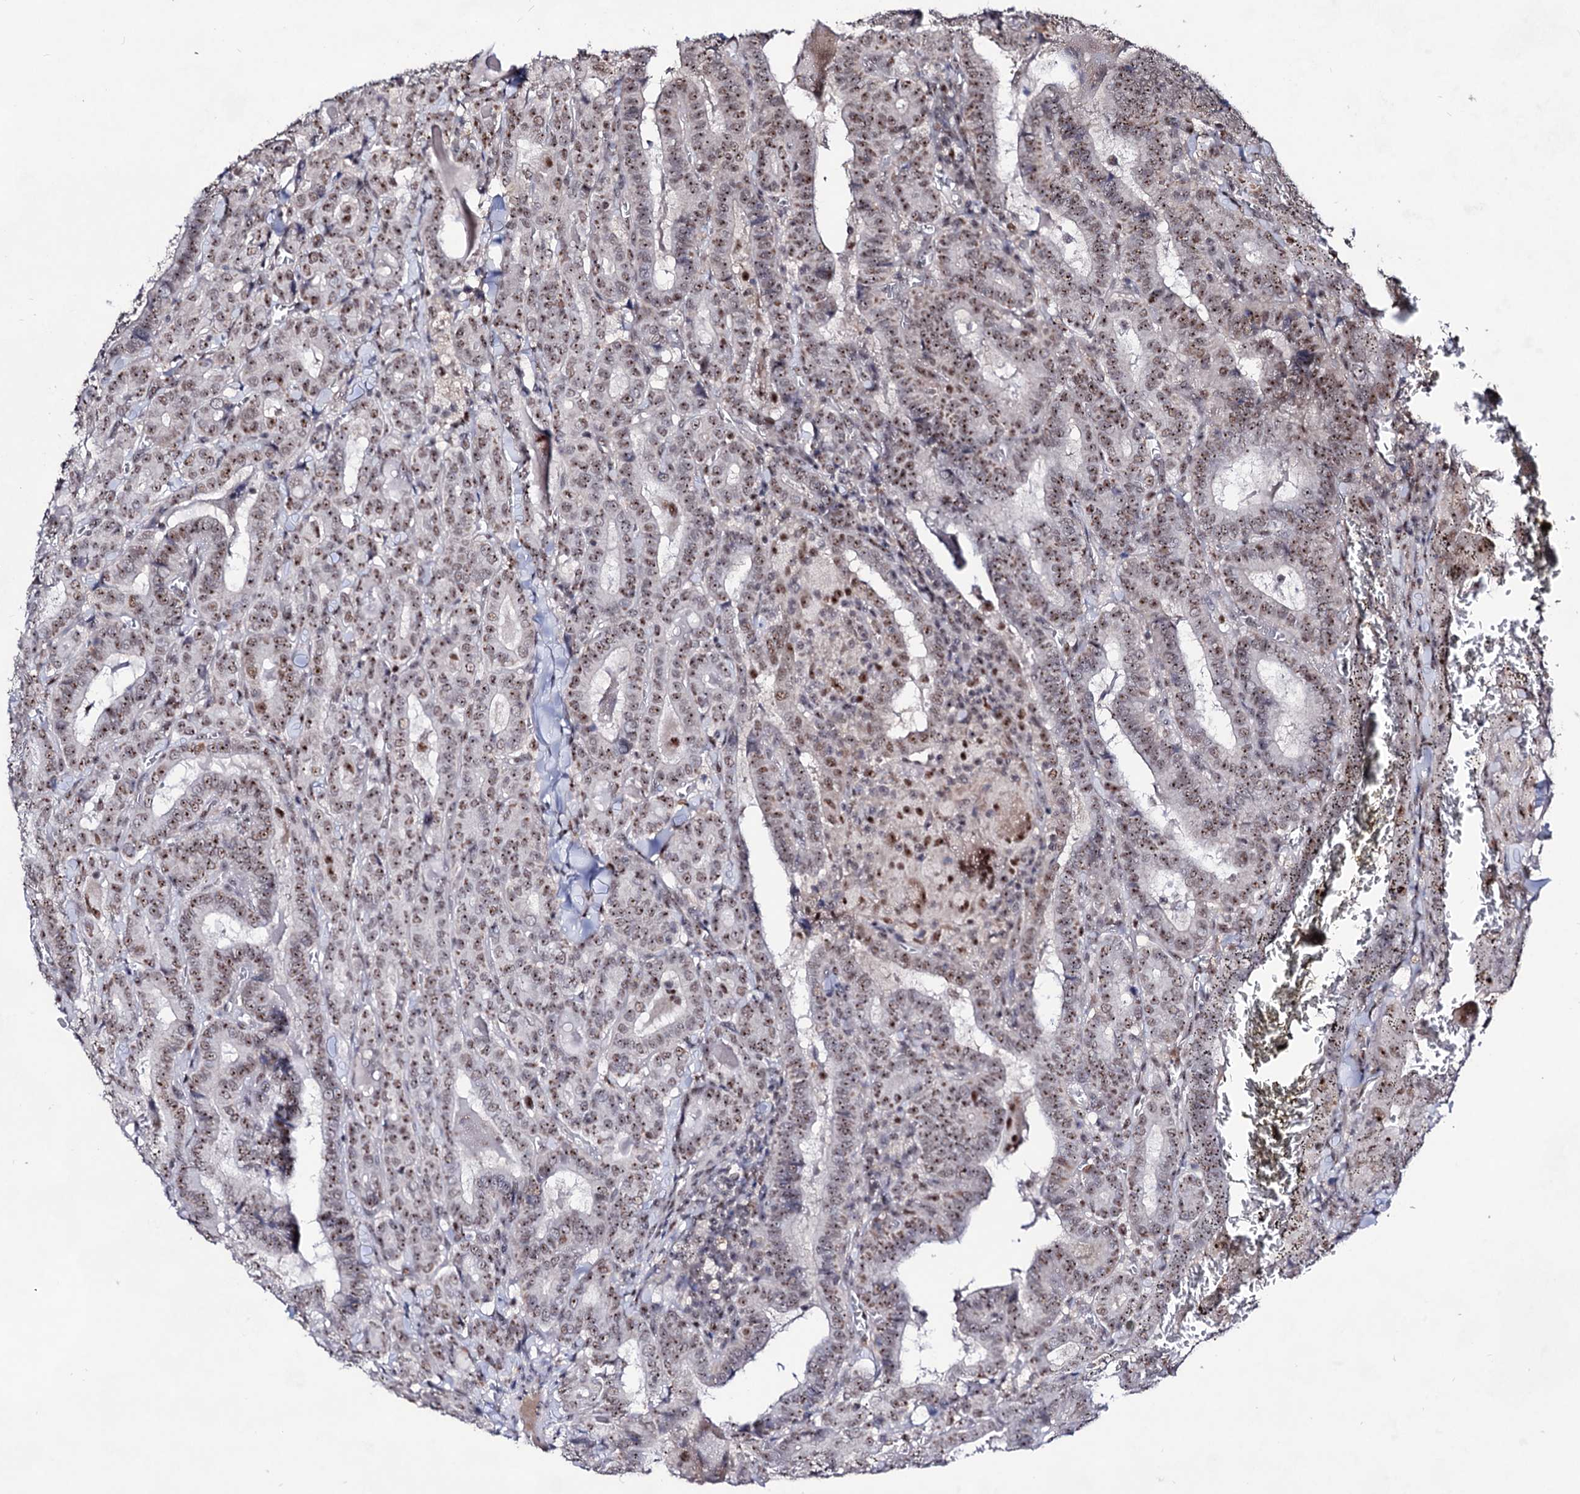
{"staining": {"intensity": "moderate", "quantity": ">75%", "location": "nuclear"}, "tissue": "thyroid cancer", "cell_type": "Tumor cells", "image_type": "cancer", "snomed": [{"axis": "morphology", "description": "Papillary adenocarcinoma, NOS"}, {"axis": "topography", "description": "Thyroid gland"}], "caption": "DAB immunohistochemical staining of human thyroid cancer (papillary adenocarcinoma) reveals moderate nuclear protein staining in approximately >75% of tumor cells.", "gene": "EXOSC10", "patient": {"sex": "female", "age": 72}}